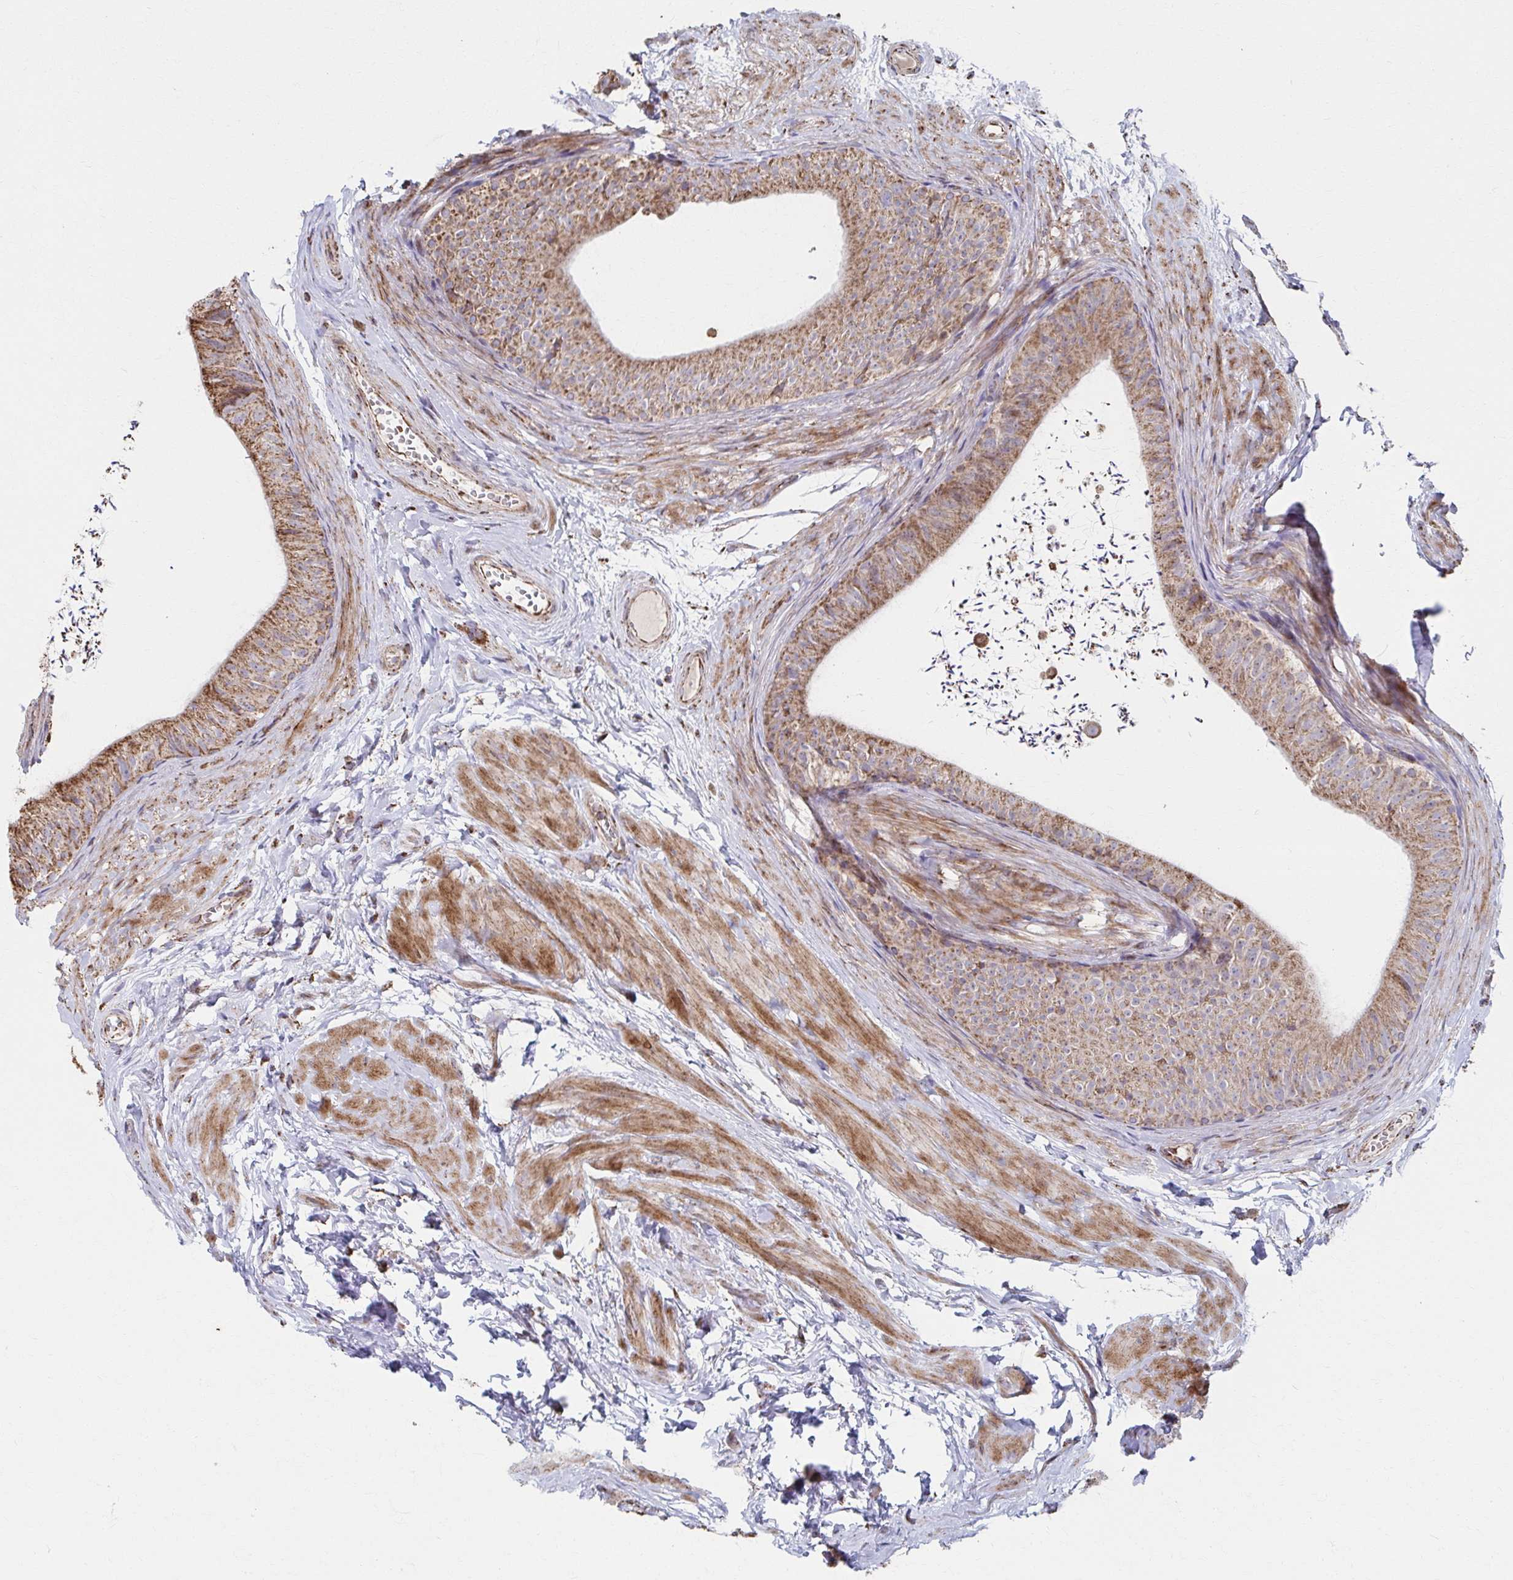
{"staining": {"intensity": "moderate", "quantity": ">75%", "location": "cytoplasmic/membranous"}, "tissue": "epididymis", "cell_type": "Glandular cells", "image_type": "normal", "snomed": [{"axis": "morphology", "description": "Normal tissue, NOS"}, {"axis": "topography", "description": "Epididymis, spermatic cord, NOS"}, {"axis": "topography", "description": "Epididymis"}, {"axis": "topography", "description": "Peripheral nerve tissue"}], "caption": "Immunohistochemical staining of normal epididymis shows moderate cytoplasmic/membranous protein staining in approximately >75% of glandular cells. The staining is performed using DAB (3,3'-diaminobenzidine) brown chromogen to label protein expression. The nuclei are counter-stained blue using hematoxylin.", "gene": "SAT1", "patient": {"sex": "male", "age": 29}}